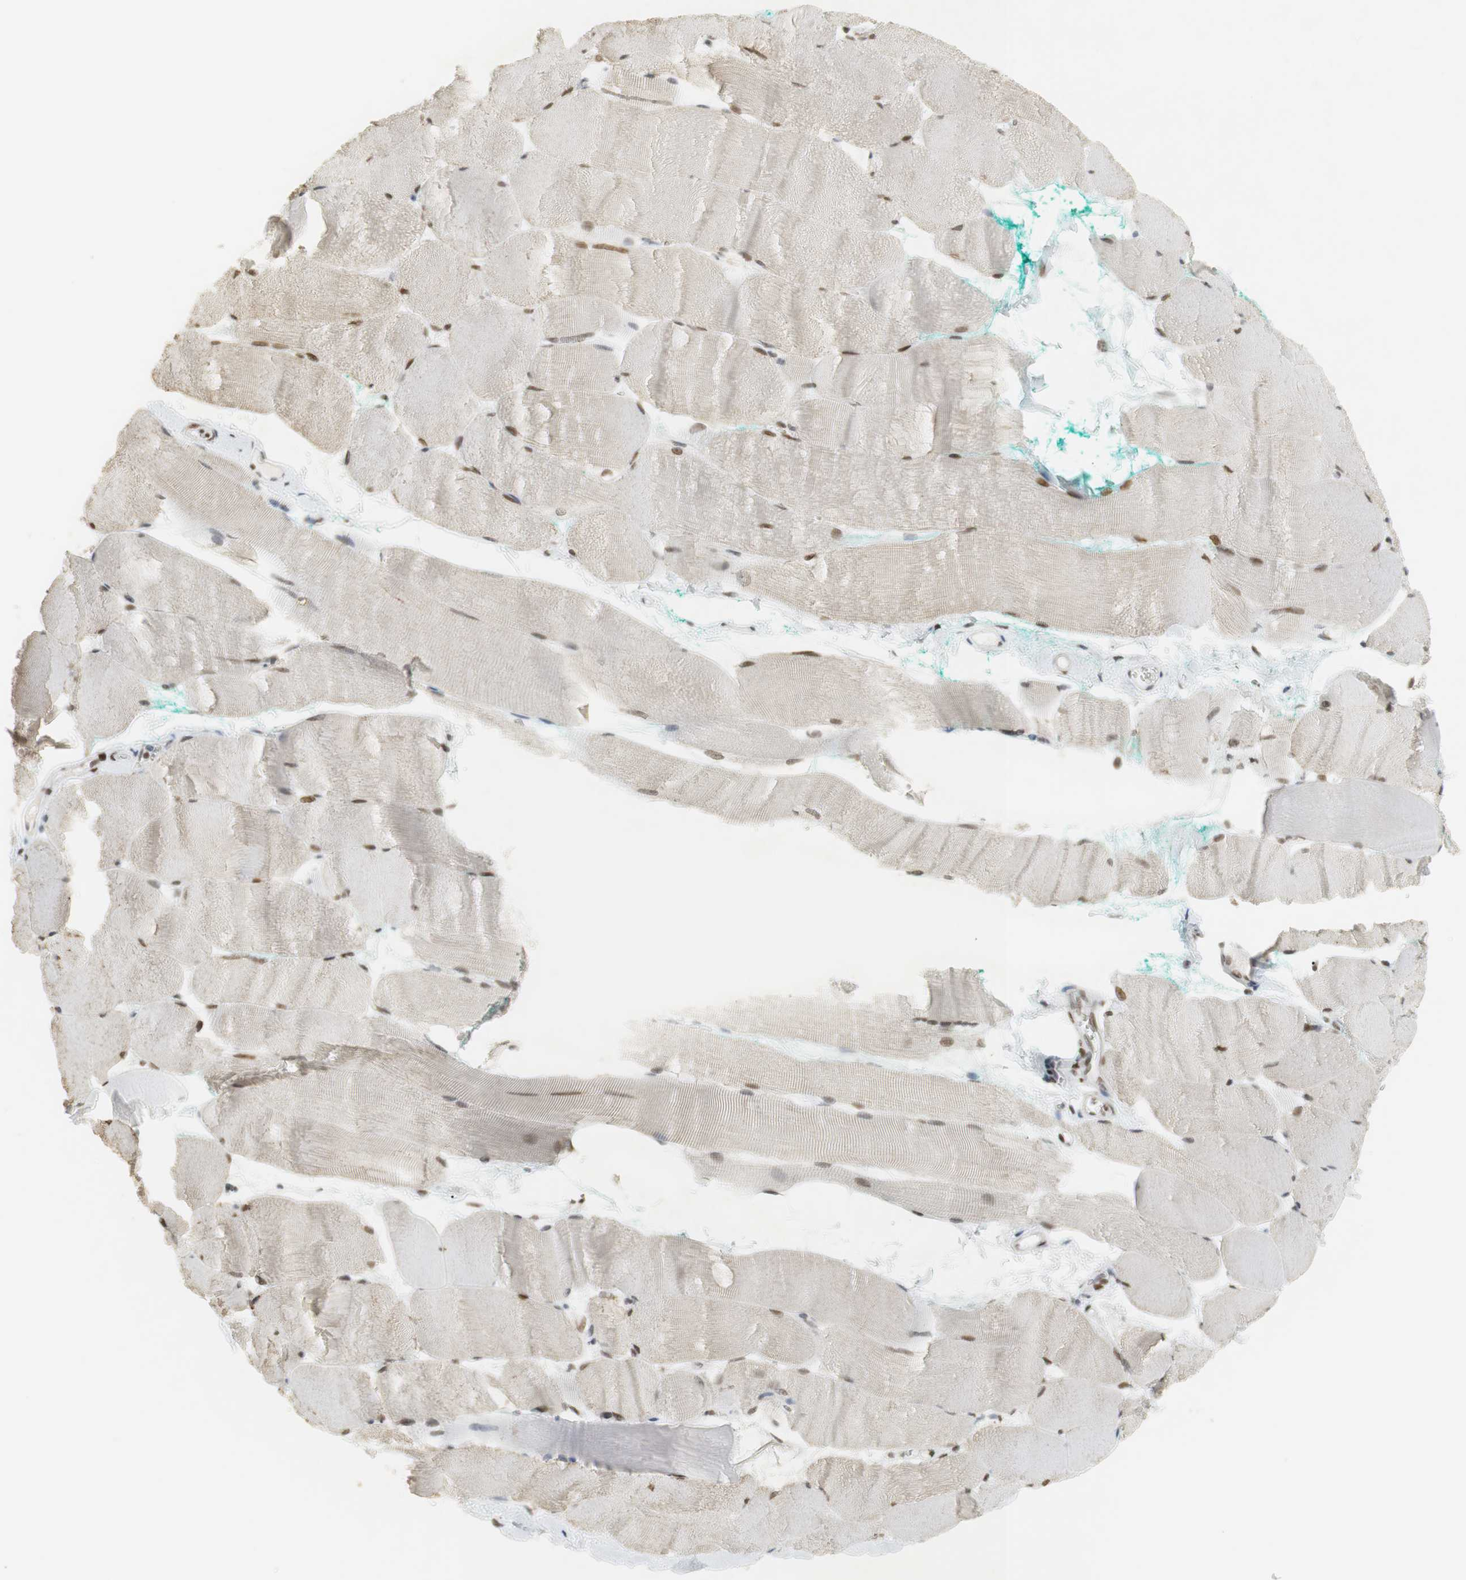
{"staining": {"intensity": "moderate", "quantity": ">75%", "location": "nuclear"}, "tissue": "skeletal muscle", "cell_type": "Myocytes", "image_type": "normal", "snomed": [{"axis": "morphology", "description": "Normal tissue, NOS"}, {"axis": "morphology", "description": "Squamous cell carcinoma, NOS"}, {"axis": "topography", "description": "Skeletal muscle"}], "caption": "High-magnification brightfield microscopy of normal skeletal muscle stained with DAB (3,3'-diaminobenzidine) (brown) and counterstained with hematoxylin (blue). myocytes exhibit moderate nuclear expression is seen in about>75% of cells. The staining is performed using DAB (3,3'-diaminobenzidine) brown chromogen to label protein expression. The nuclei are counter-stained blue using hematoxylin.", "gene": "BMI1", "patient": {"sex": "male", "age": 51}}